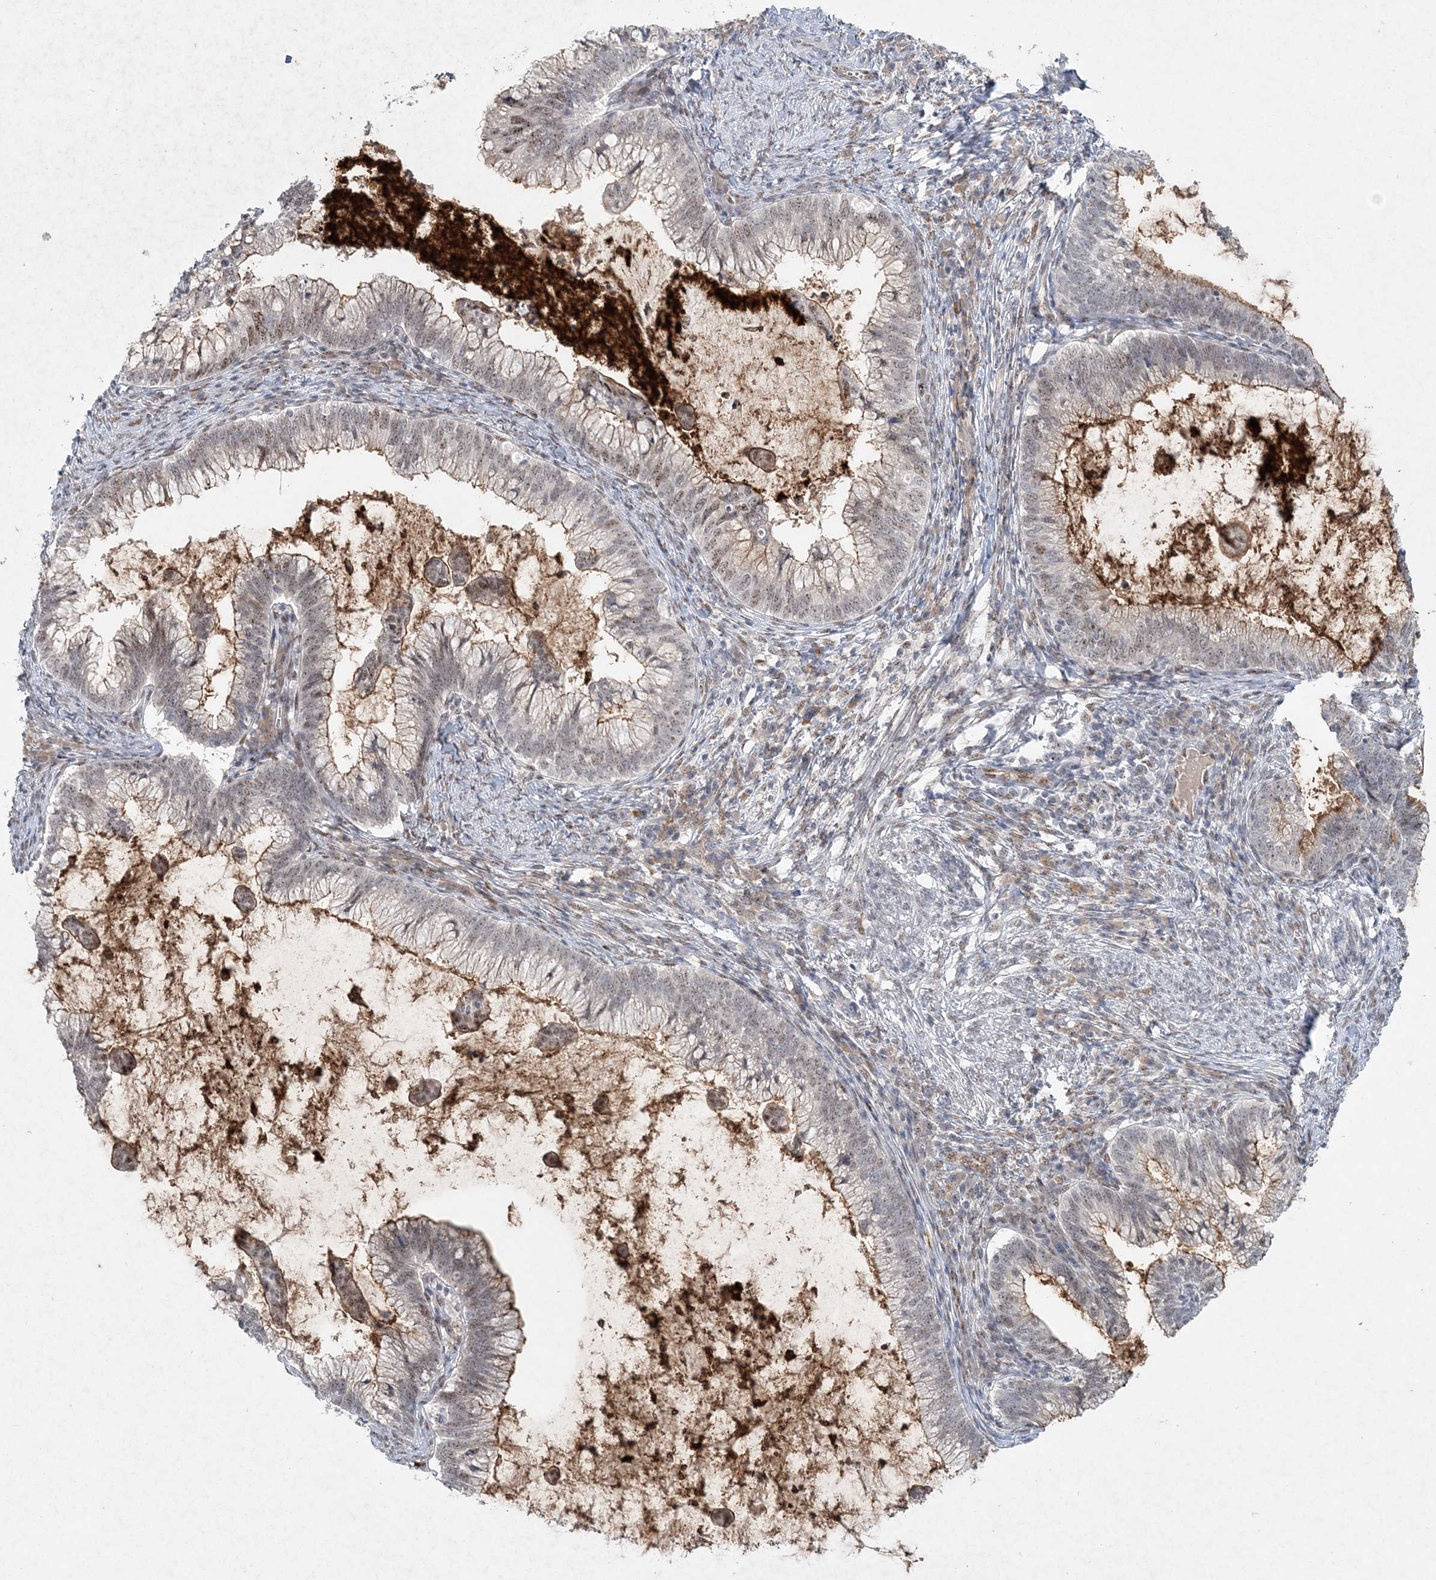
{"staining": {"intensity": "moderate", "quantity": "<25%", "location": "cytoplasmic/membranous,nuclear"}, "tissue": "cervical cancer", "cell_type": "Tumor cells", "image_type": "cancer", "snomed": [{"axis": "morphology", "description": "Adenocarcinoma, NOS"}, {"axis": "topography", "description": "Cervix"}], "caption": "High-power microscopy captured an IHC image of cervical adenocarcinoma, revealing moderate cytoplasmic/membranous and nuclear positivity in about <25% of tumor cells.", "gene": "GIN1", "patient": {"sex": "female", "age": 36}}